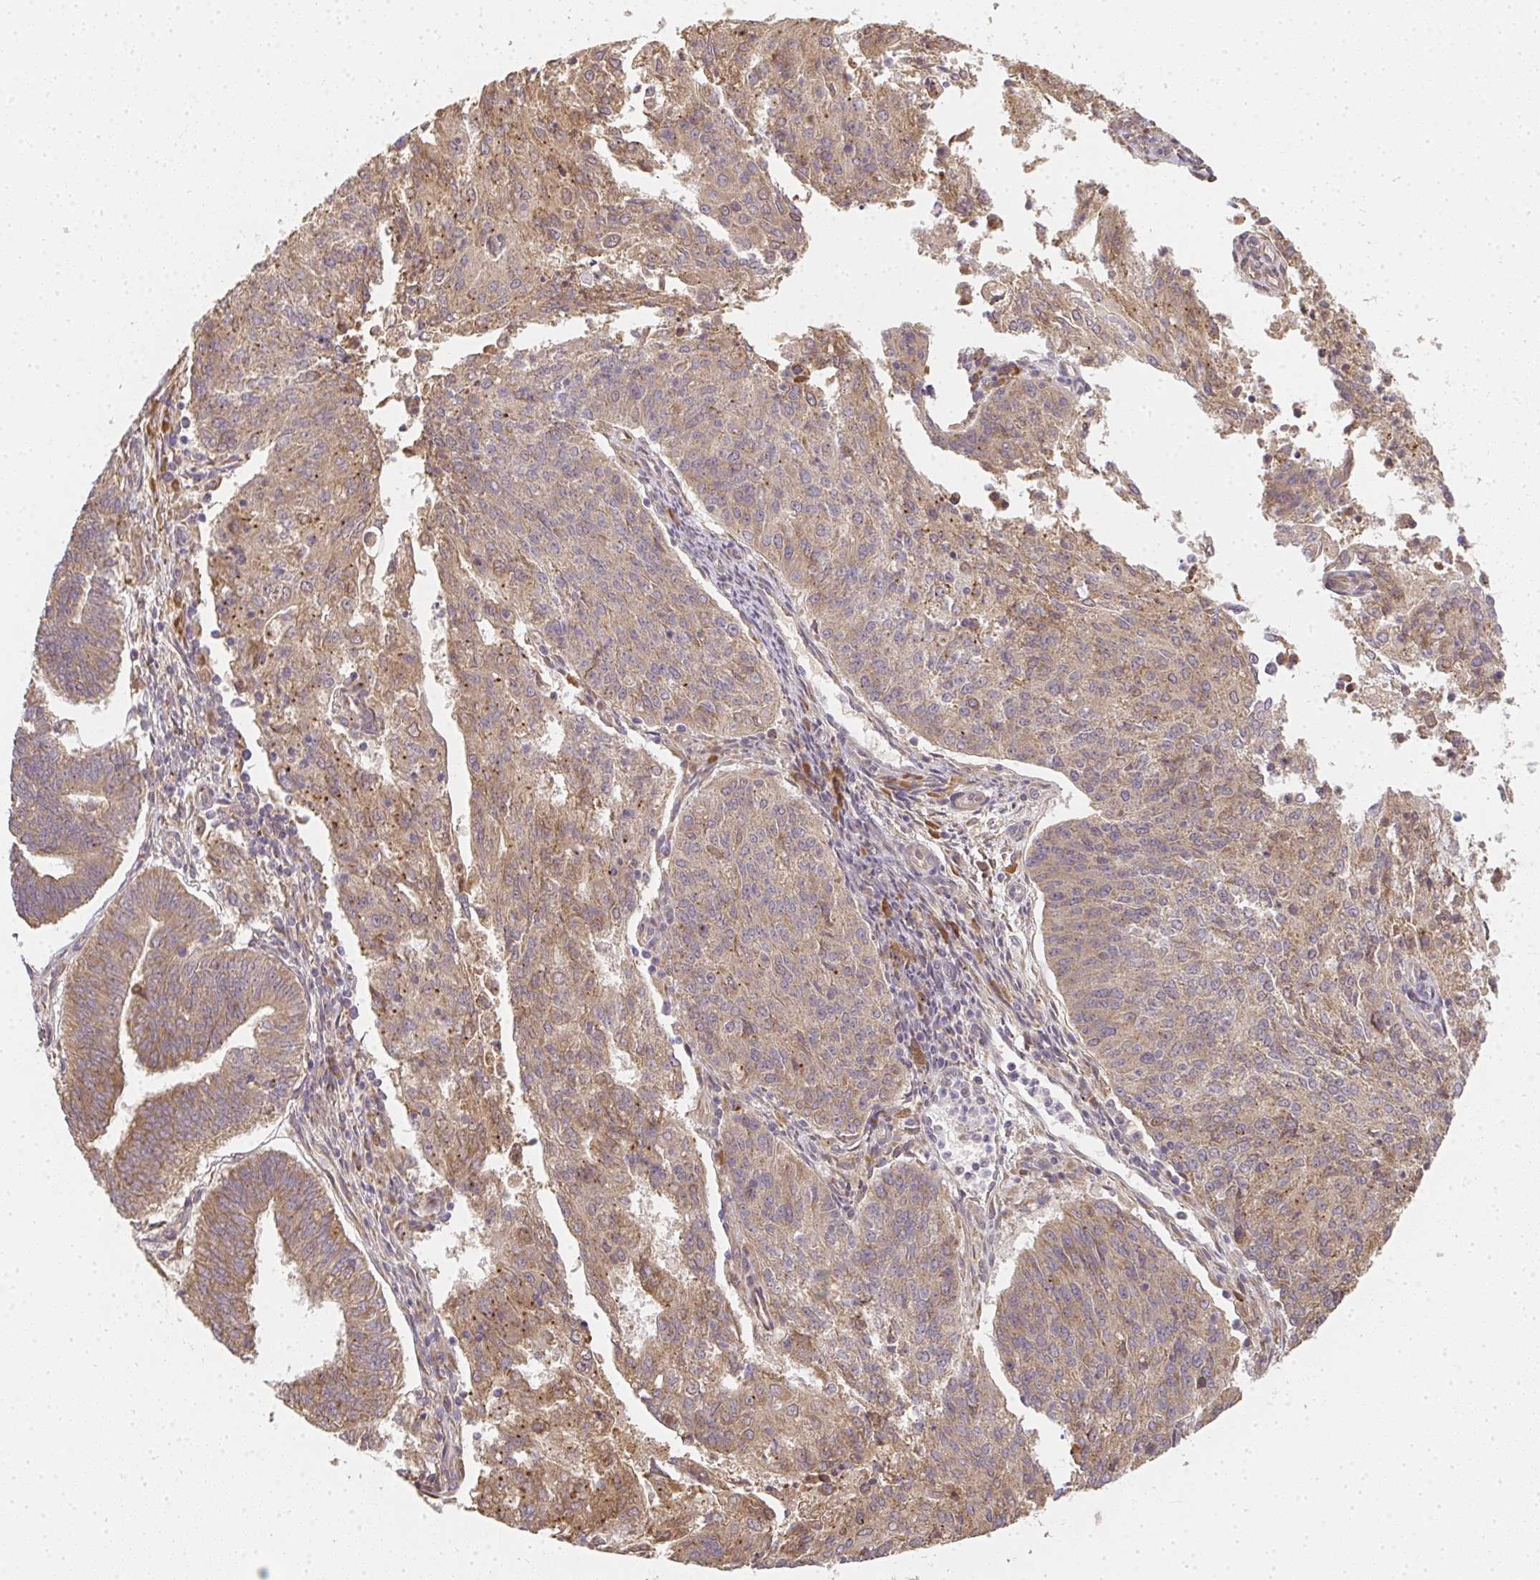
{"staining": {"intensity": "moderate", "quantity": ">75%", "location": "cytoplasmic/membranous"}, "tissue": "endometrial cancer", "cell_type": "Tumor cells", "image_type": "cancer", "snomed": [{"axis": "morphology", "description": "Adenocarcinoma, NOS"}, {"axis": "topography", "description": "Endometrium"}], "caption": "Protein staining displays moderate cytoplasmic/membranous positivity in about >75% of tumor cells in endometrial adenocarcinoma. The protein of interest is stained brown, and the nuclei are stained in blue (DAB (3,3'-diaminobenzidine) IHC with brightfield microscopy, high magnification).", "gene": "SLC35B3", "patient": {"sex": "female", "age": 82}}